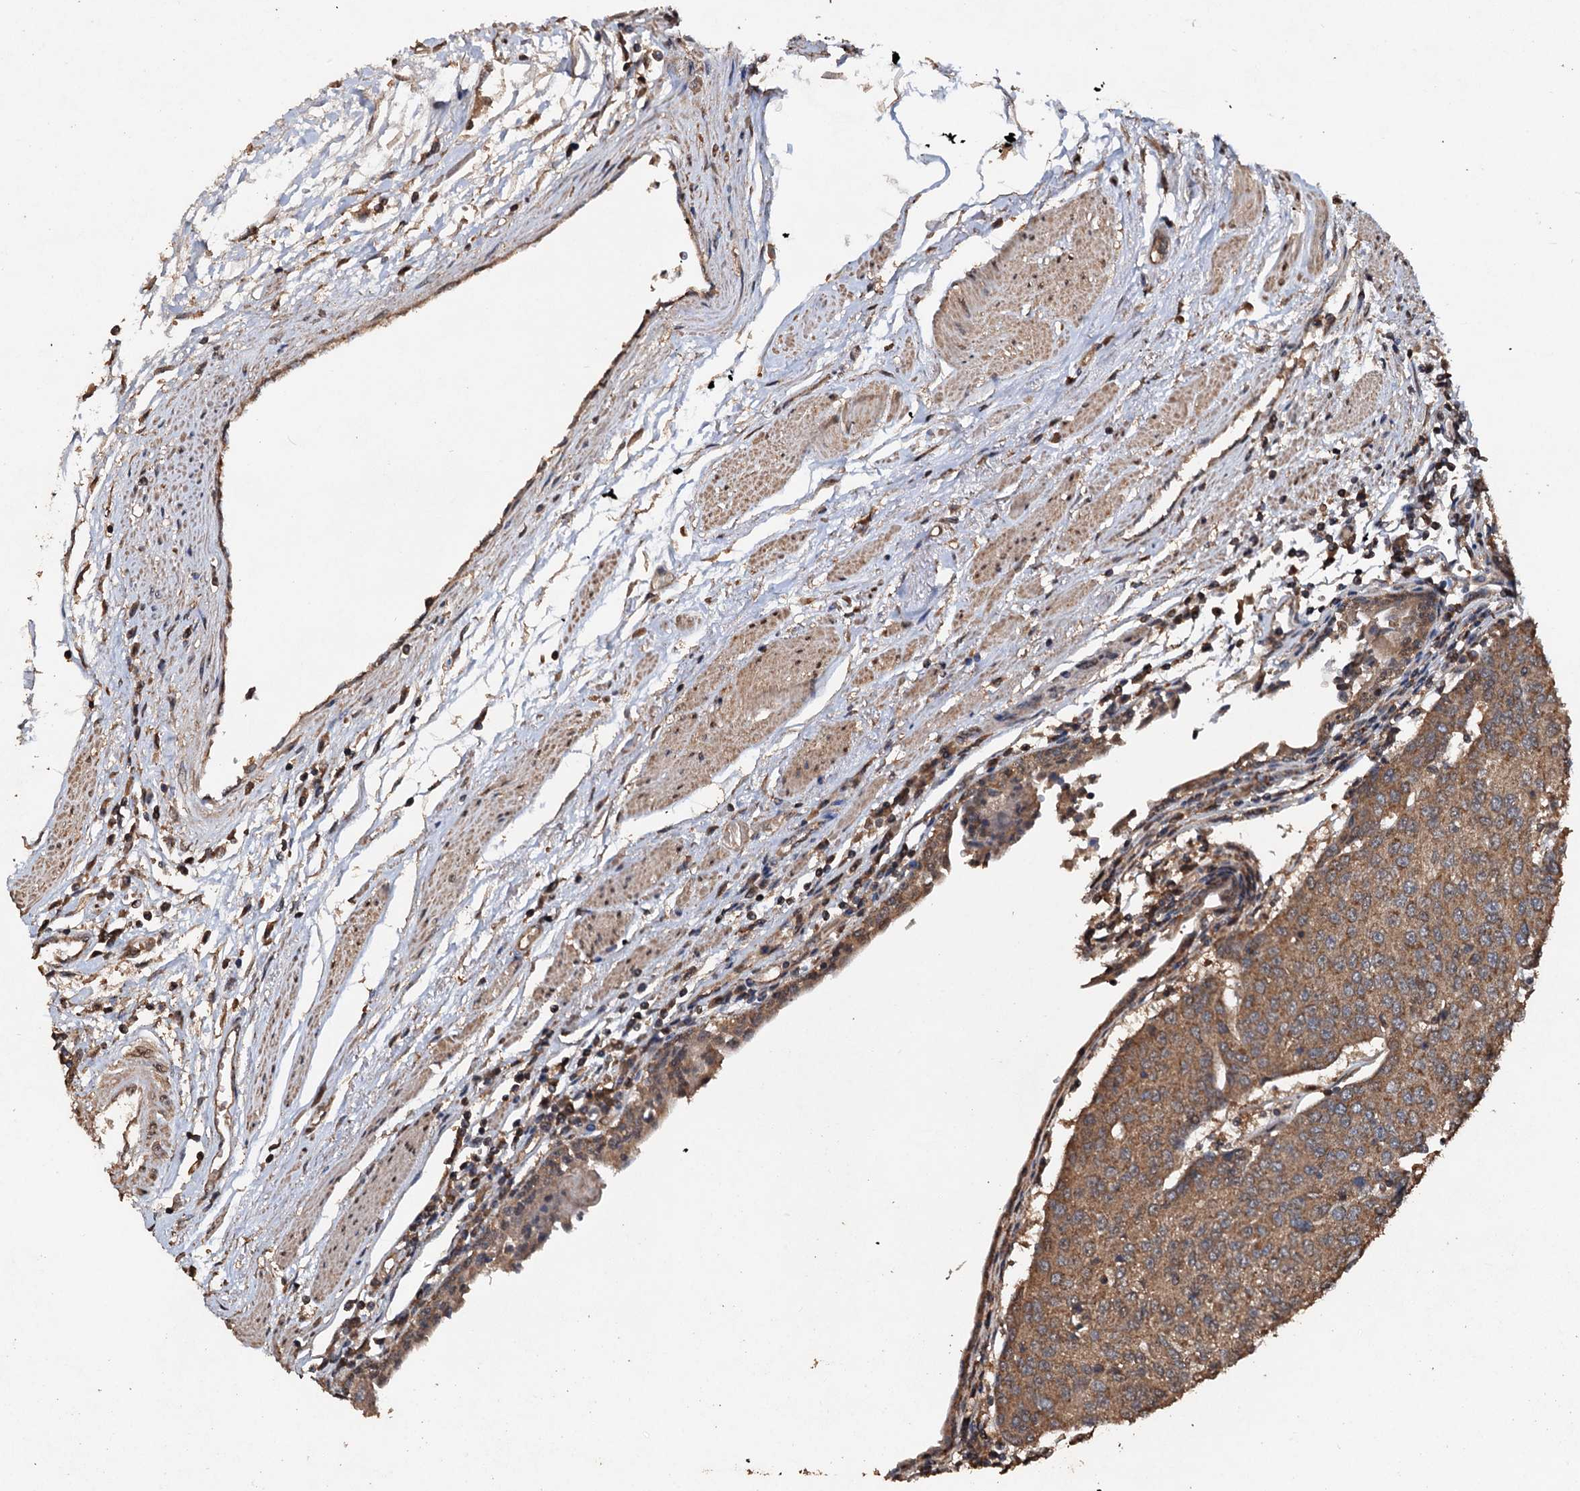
{"staining": {"intensity": "moderate", "quantity": ">75%", "location": "cytoplasmic/membranous"}, "tissue": "urothelial cancer", "cell_type": "Tumor cells", "image_type": "cancer", "snomed": [{"axis": "morphology", "description": "Urothelial carcinoma, High grade"}, {"axis": "topography", "description": "Urinary bladder"}], "caption": "The histopathology image reveals a brown stain indicating the presence of a protein in the cytoplasmic/membranous of tumor cells in urothelial cancer. (Stains: DAB in brown, nuclei in blue, Microscopy: brightfield microscopy at high magnification).", "gene": "PSMD9", "patient": {"sex": "female", "age": 85}}